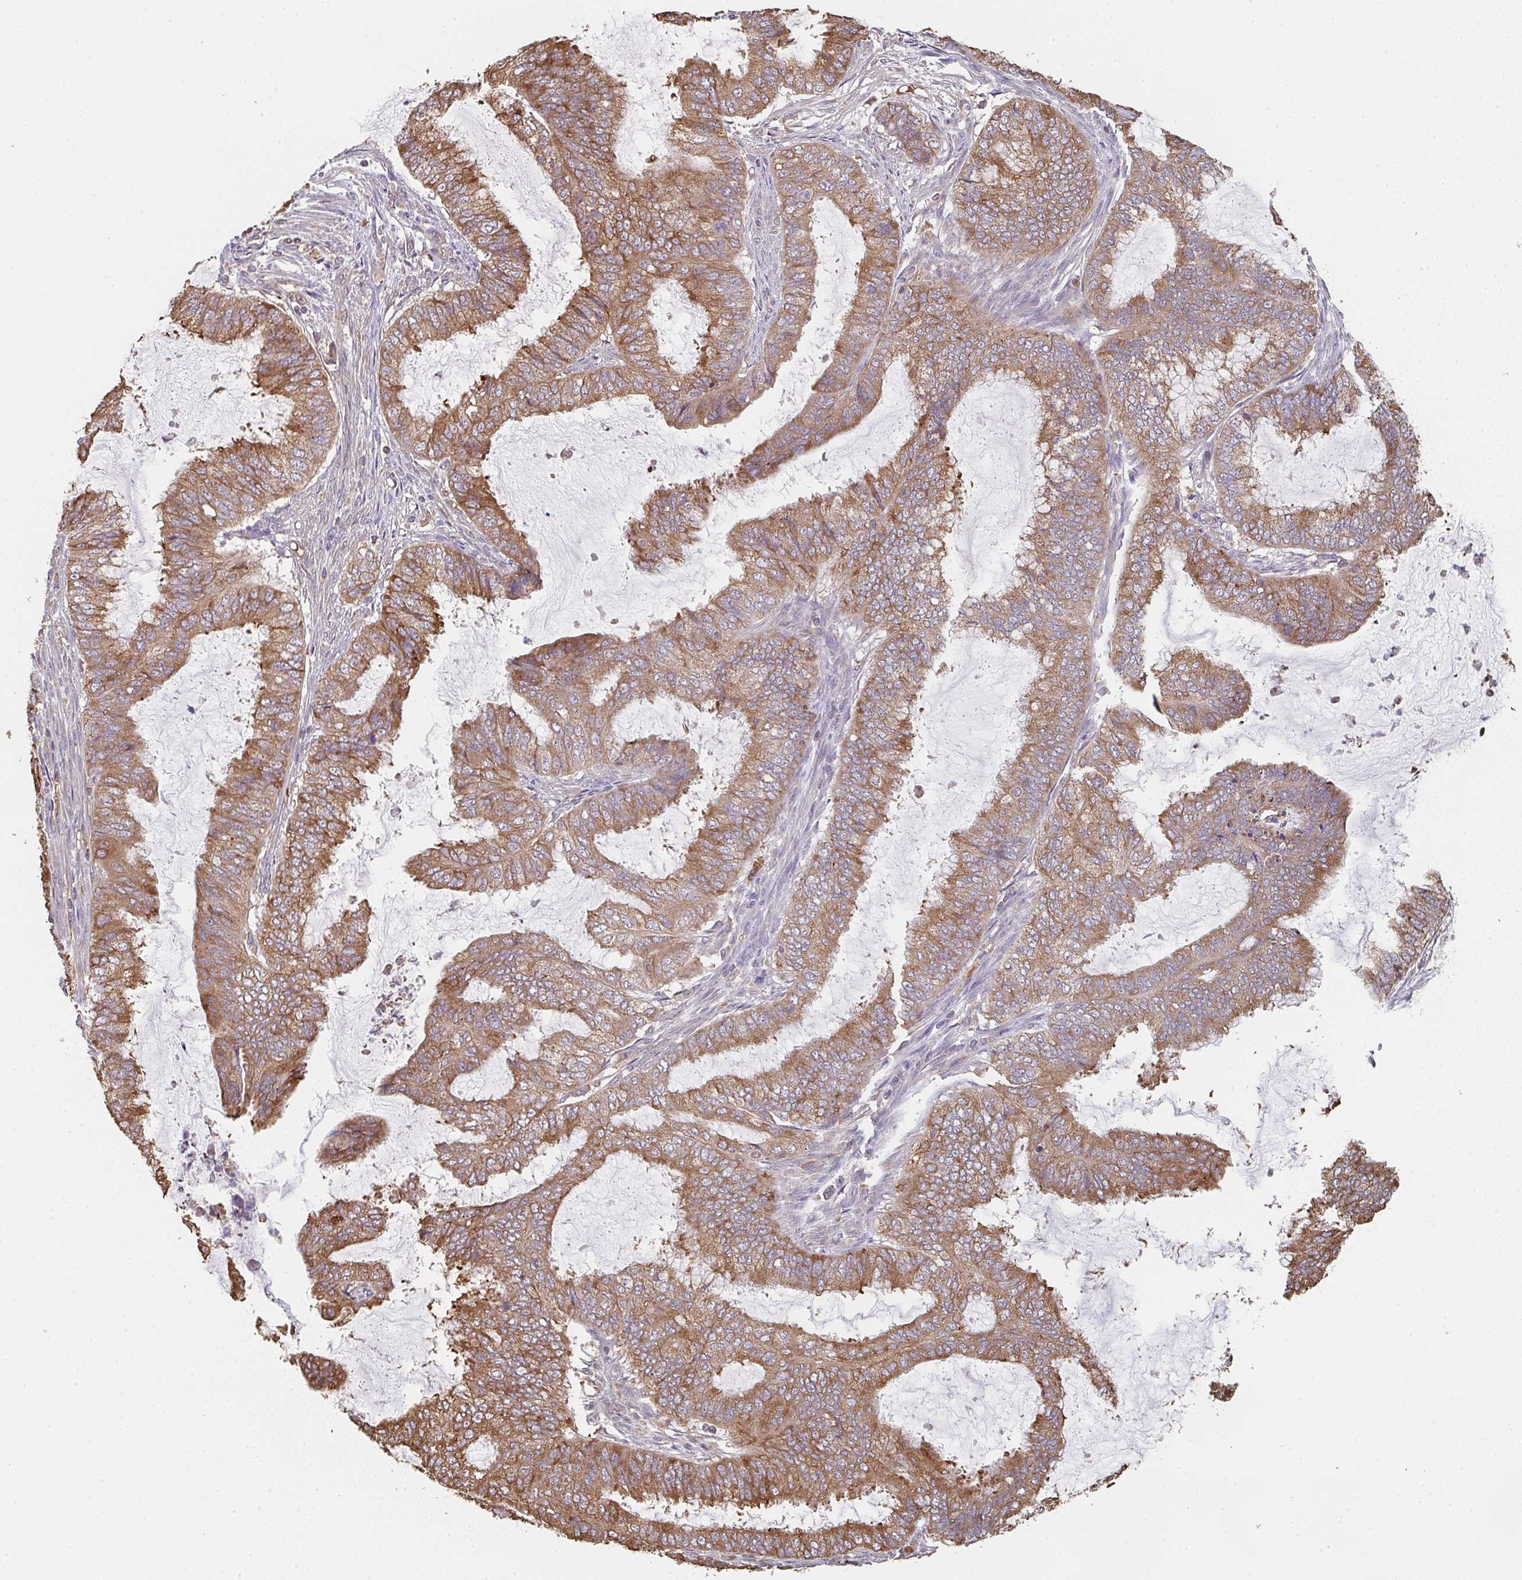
{"staining": {"intensity": "moderate", "quantity": ">75%", "location": "cytoplasmic/membranous"}, "tissue": "endometrial cancer", "cell_type": "Tumor cells", "image_type": "cancer", "snomed": [{"axis": "morphology", "description": "Adenocarcinoma, NOS"}, {"axis": "topography", "description": "Endometrium"}], "caption": "The micrograph displays a brown stain indicating the presence of a protein in the cytoplasmic/membranous of tumor cells in endometrial adenocarcinoma.", "gene": "POLG", "patient": {"sex": "female", "age": 51}}